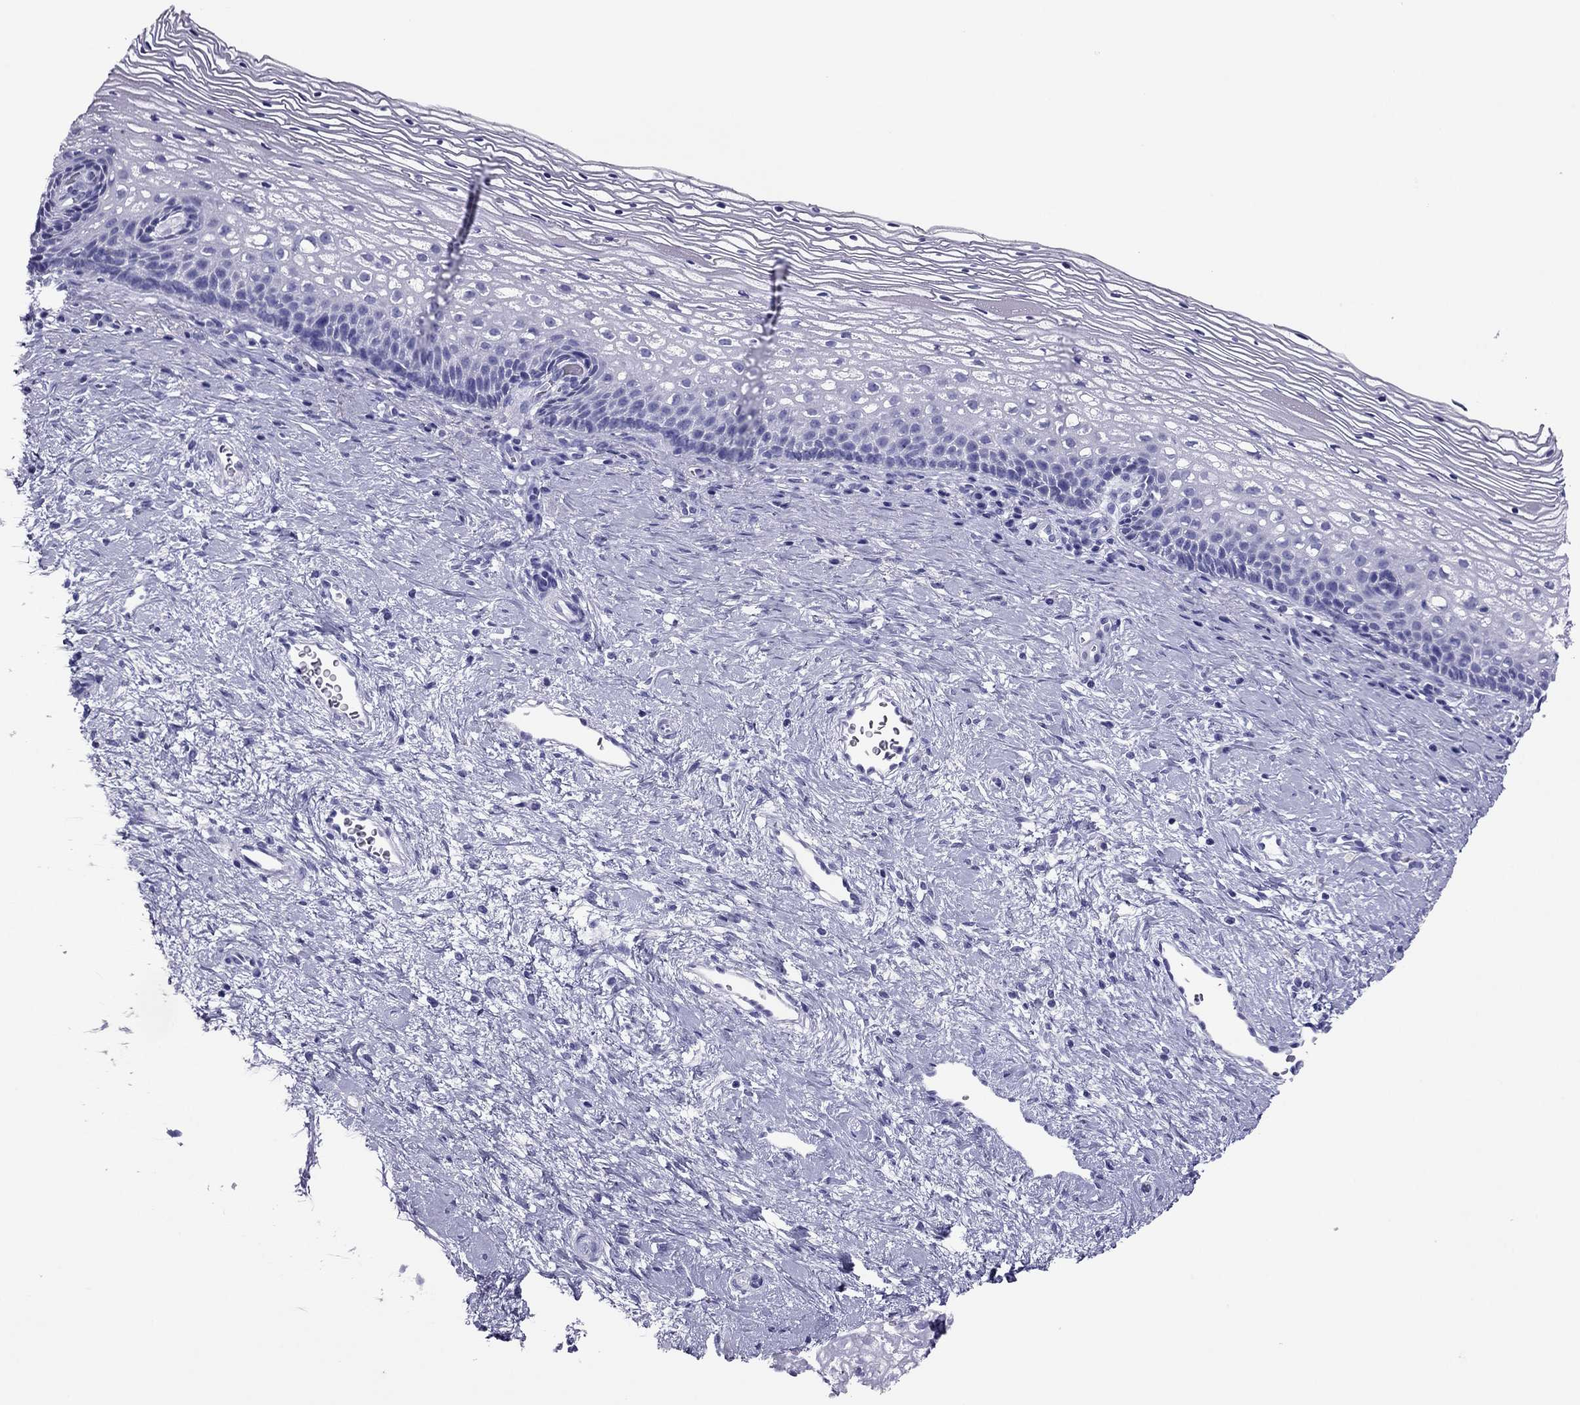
{"staining": {"intensity": "negative", "quantity": "none", "location": "none"}, "tissue": "cervix", "cell_type": "Glandular cells", "image_type": "normal", "snomed": [{"axis": "morphology", "description": "Normal tissue, NOS"}, {"axis": "topography", "description": "Cervix"}], "caption": "The IHC histopathology image has no significant positivity in glandular cells of cervix. Brightfield microscopy of IHC stained with DAB (brown) and hematoxylin (blue), captured at high magnification.", "gene": "PDE6A", "patient": {"sex": "female", "age": 34}}